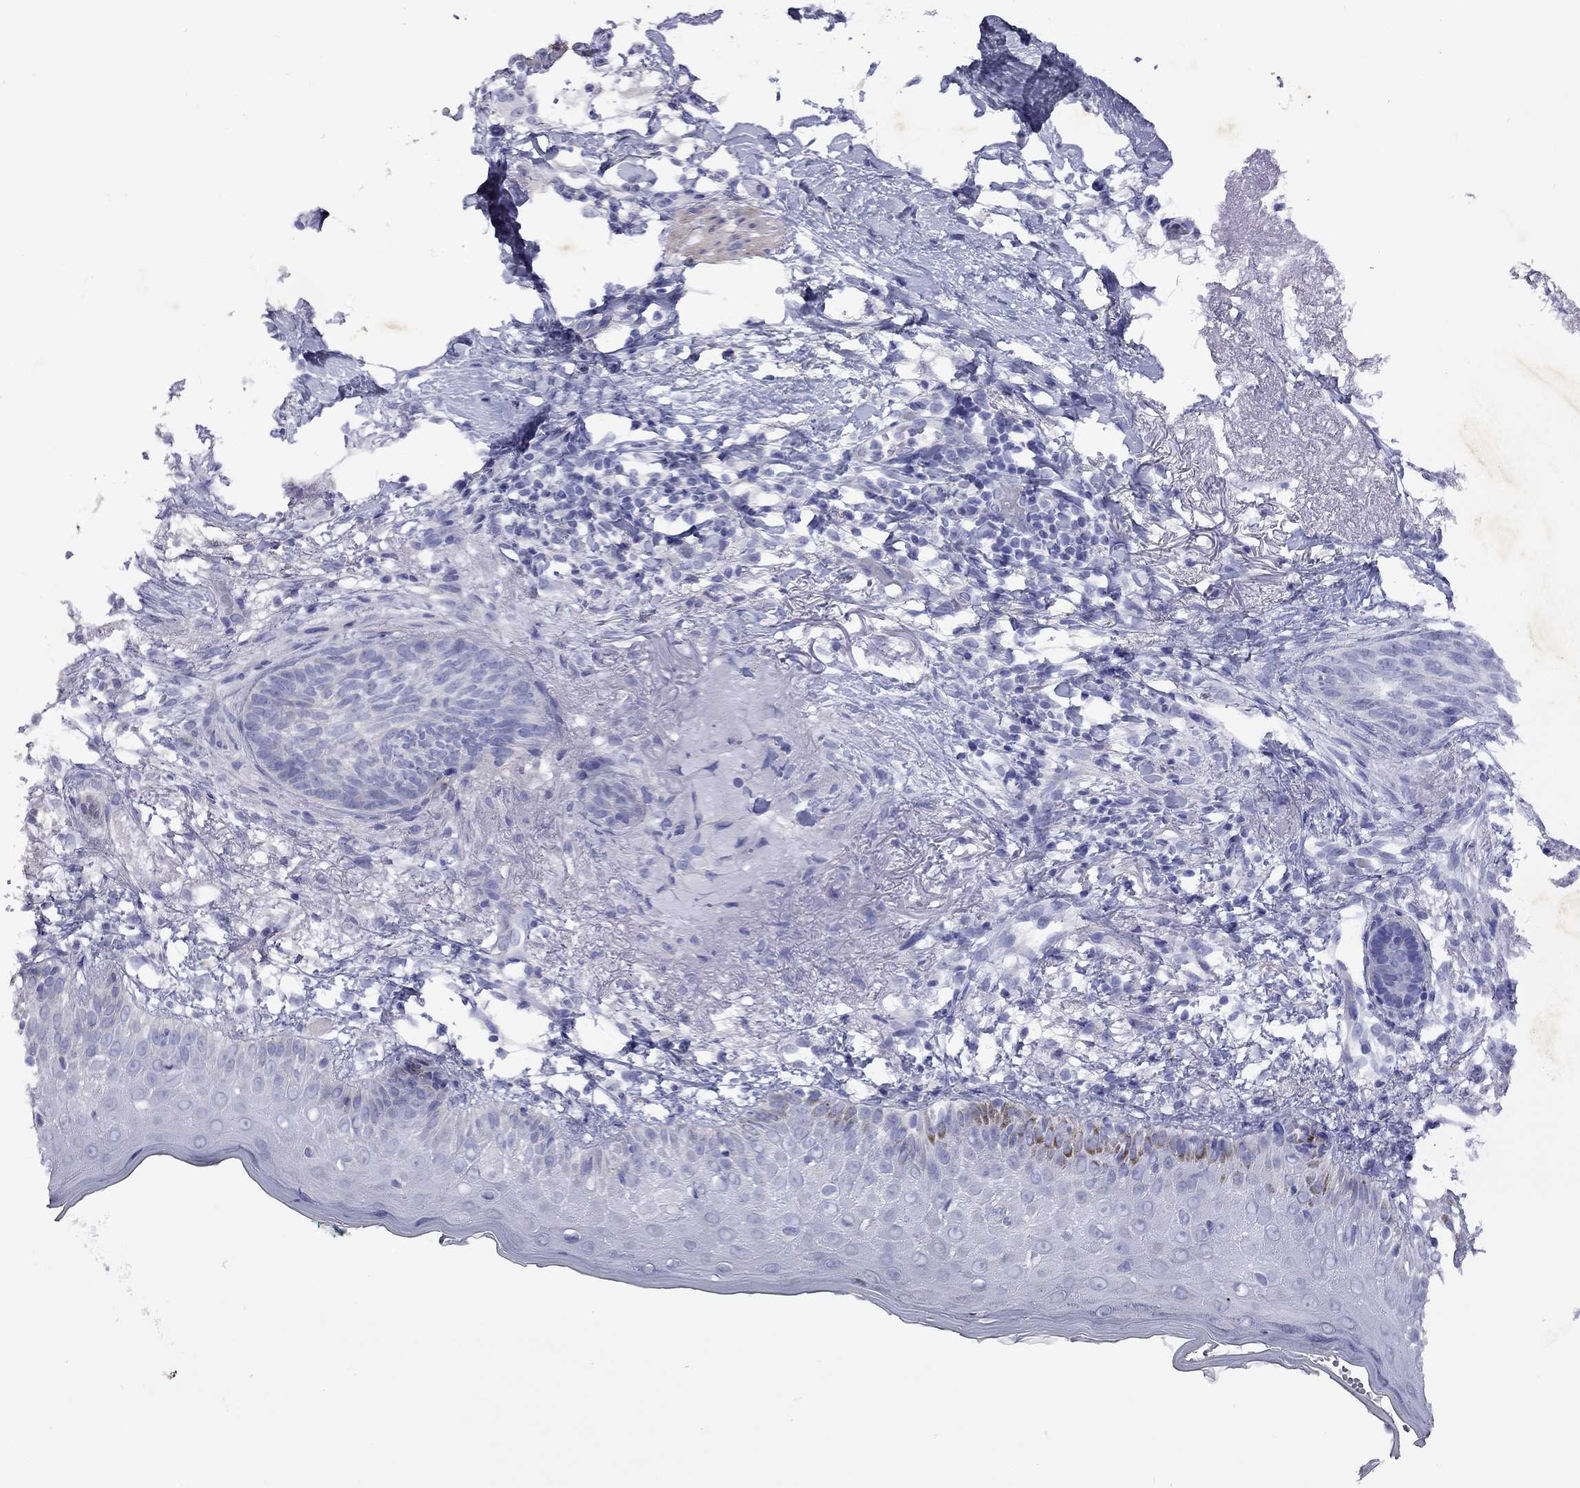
{"staining": {"intensity": "negative", "quantity": "none", "location": "none"}, "tissue": "skin cancer", "cell_type": "Tumor cells", "image_type": "cancer", "snomed": [{"axis": "morphology", "description": "Normal tissue, NOS"}, {"axis": "morphology", "description": "Basal cell carcinoma"}, {"axis": "topography", "description": "Skin"}], "caption": "A micrograph of skin basal cell carcinoma stained for a protein demonstrates no brown staining in tumor cells.", "gene": "GNAT3", "patient": {"sex": "male", "age": 84}}